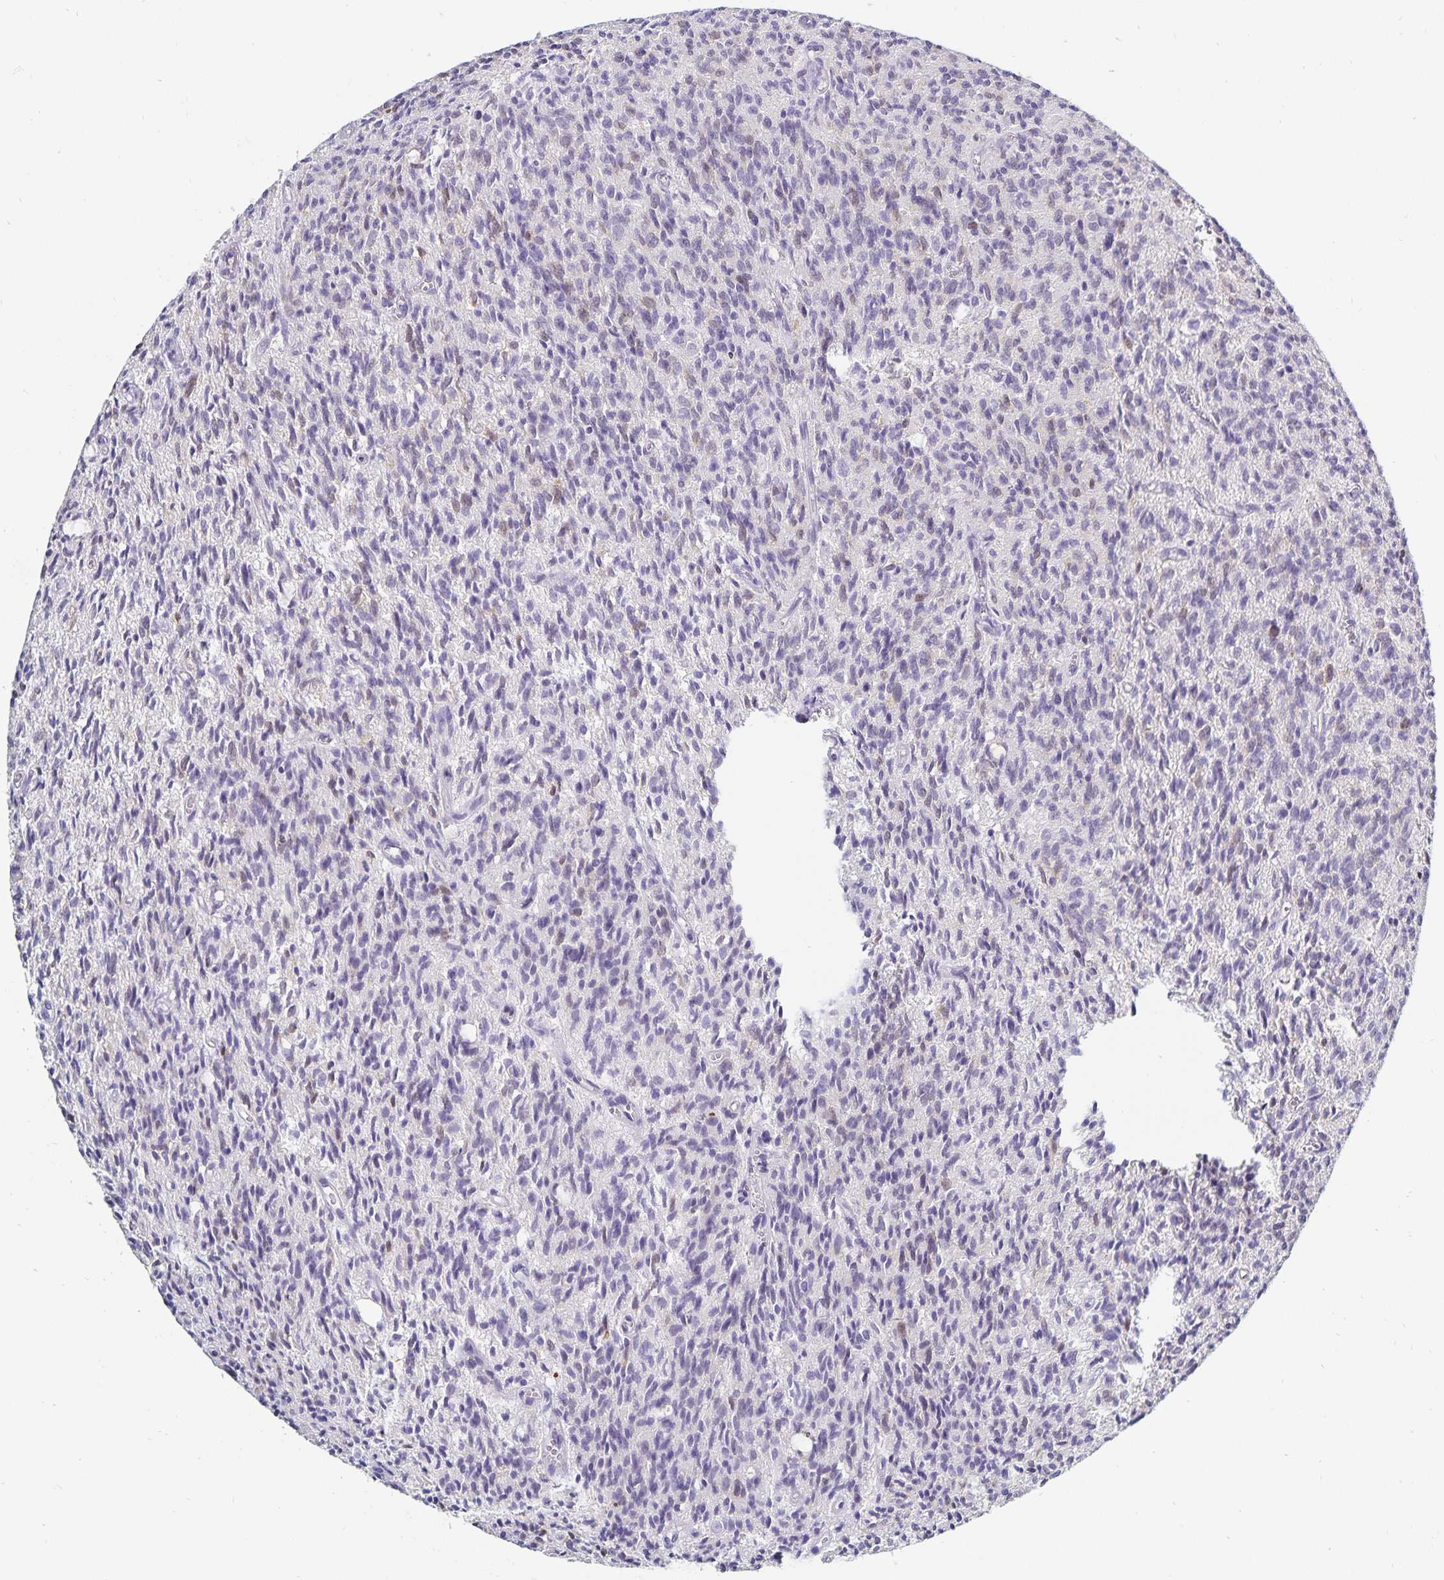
{"staining": {"intensity": "weak", "quantity": "<25%", "location": "nuclear"}, "tissue": "glioma", "cell_type": "Tumor cells", "image_type": "cancer", "snomed": [{"axis": "morphology", "description": "Glioma, malignant, Low grade"}, {"axis": "topography", "description": "Brain"}], "caption": "Immunohistochemistry of human malignant glioma (low-grade) shows no staining in tumor cells.", "gene": "HMGB3", "patient": {"sex": "male", "age": 64}}